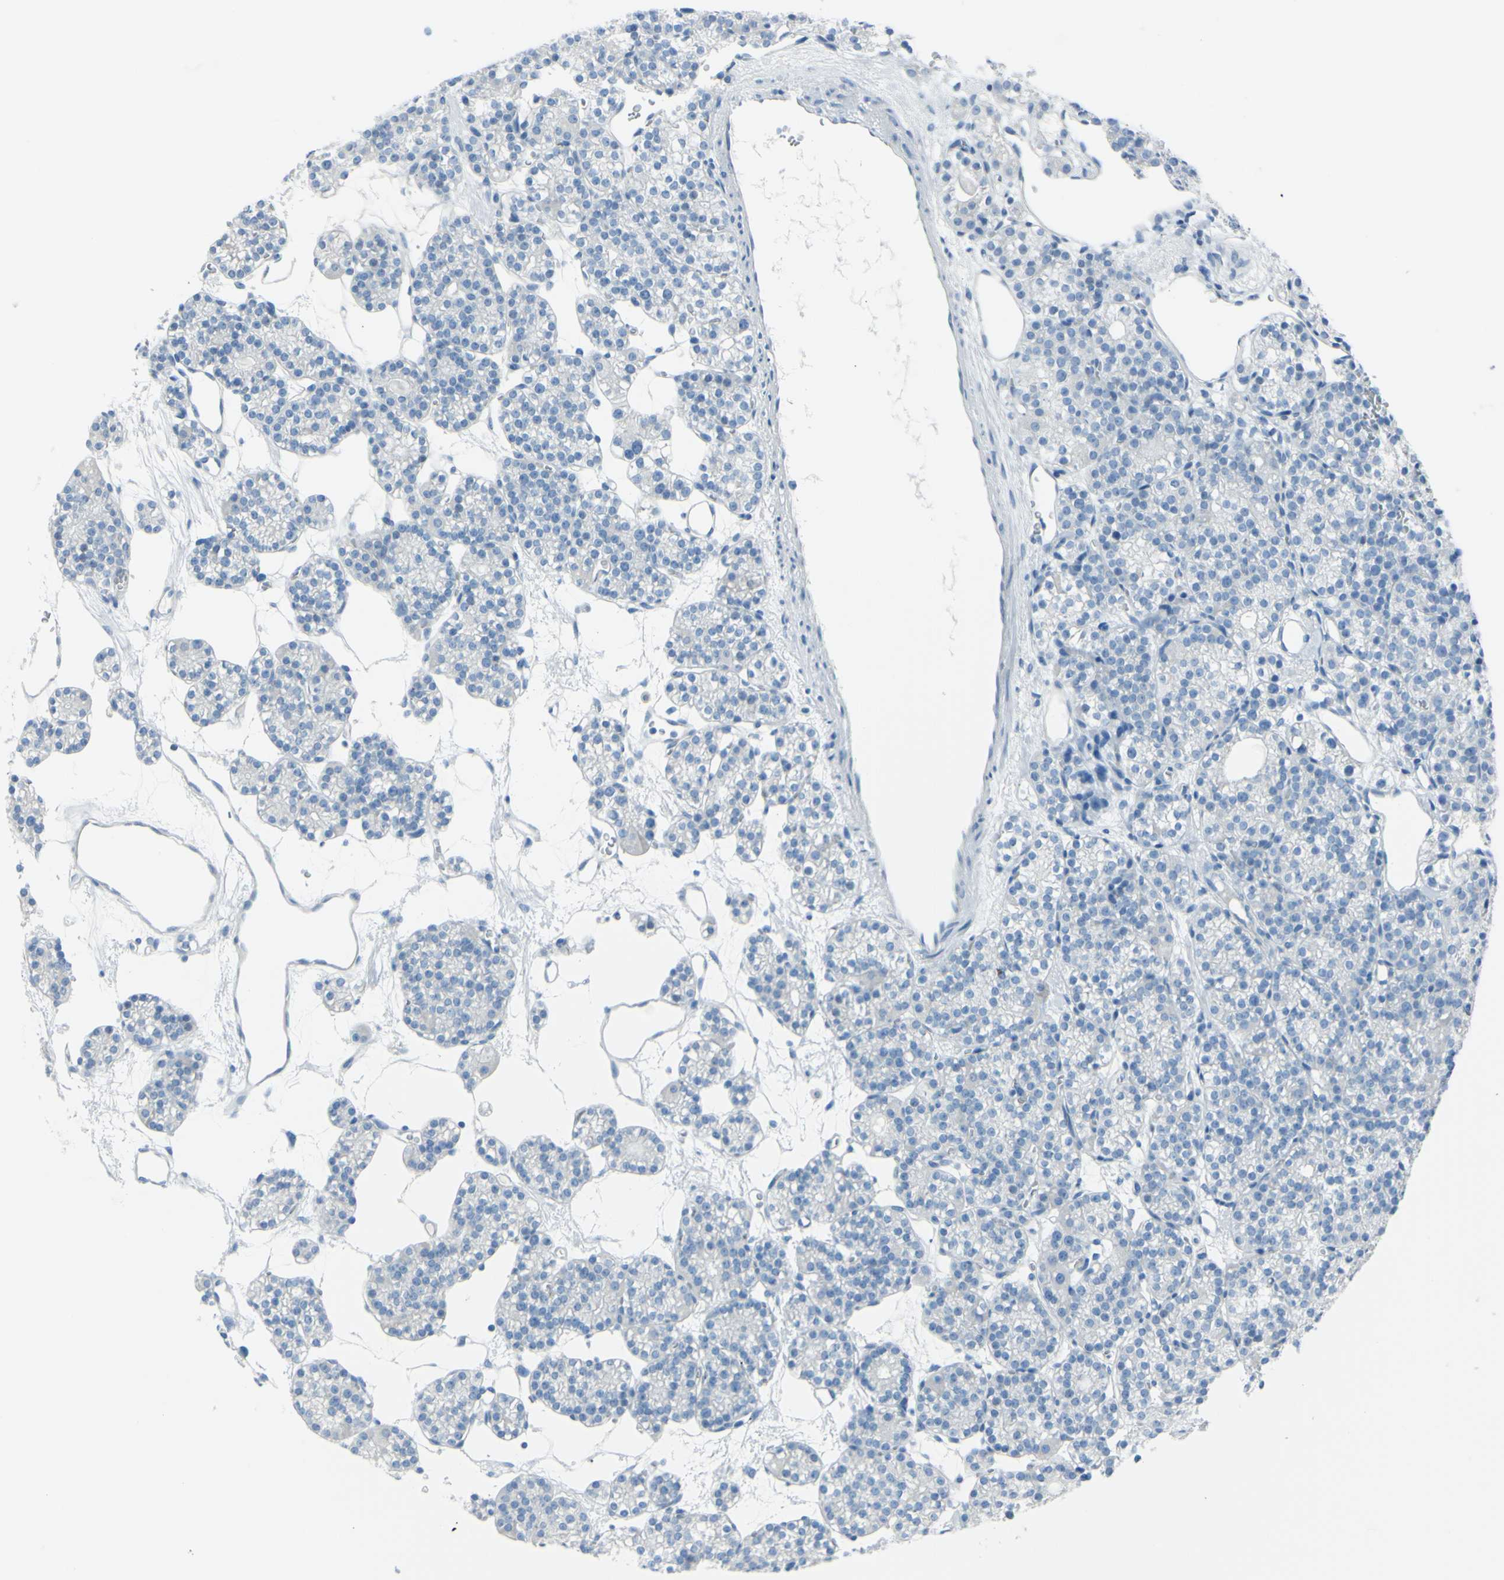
{"staining": {"intensity": "negative", "quantity": "none", "location": "none"}, "tissue": "parathyroid gland", "cell_type": "Glandular cells", "image_type": "normal", "snomed": [{"axis": "morphology", "description": "Normal tissue, NOS"}, {"axis": "topography", "description": "Parathyroid gland"}], "caption": "The immunohistochemistry (IHC) image has no significant positivity in glandular cells of parathyroid gland. Nuclei are stained in blue.", "gene": "TFPI2", "patient": {"sex": "female", "age": 64}}